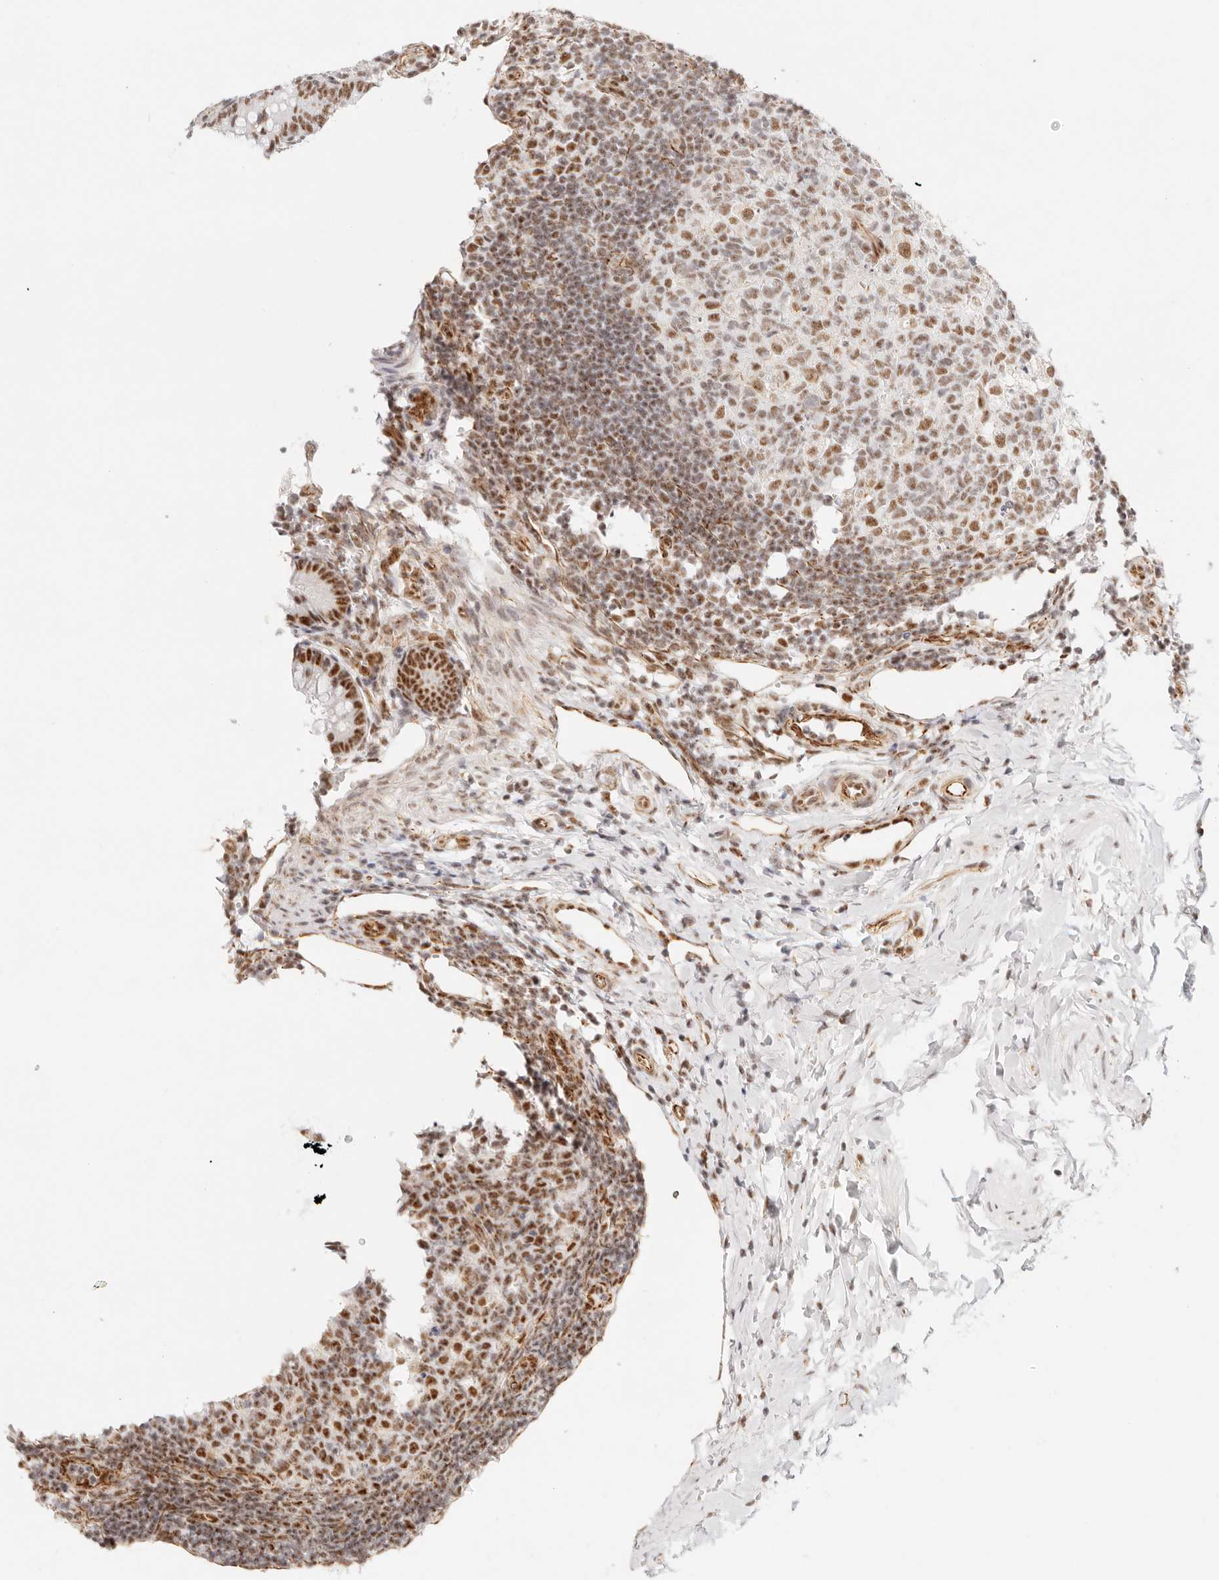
{"staining": {"intensity": "strong", "quantity": ">75%", "location": "nuclear"}, "tissue": "appendix", "cell_type": "Glandular cells", "image_type": "normal", "snomed": [{"axis": "morphology", "description": "Normal tissue, NOS"}, {"axis": "topography", "description": "Appendix"}], "caption": "Immunohistochemical staining of unremarkable human appendix demonstrates high levels of strong nuclear staining in approximately >75% of glandular cells. Nuclei are stained in blue.", "gene": "ZC3H11A", "patient": {"sex": "male", "age": 1}}